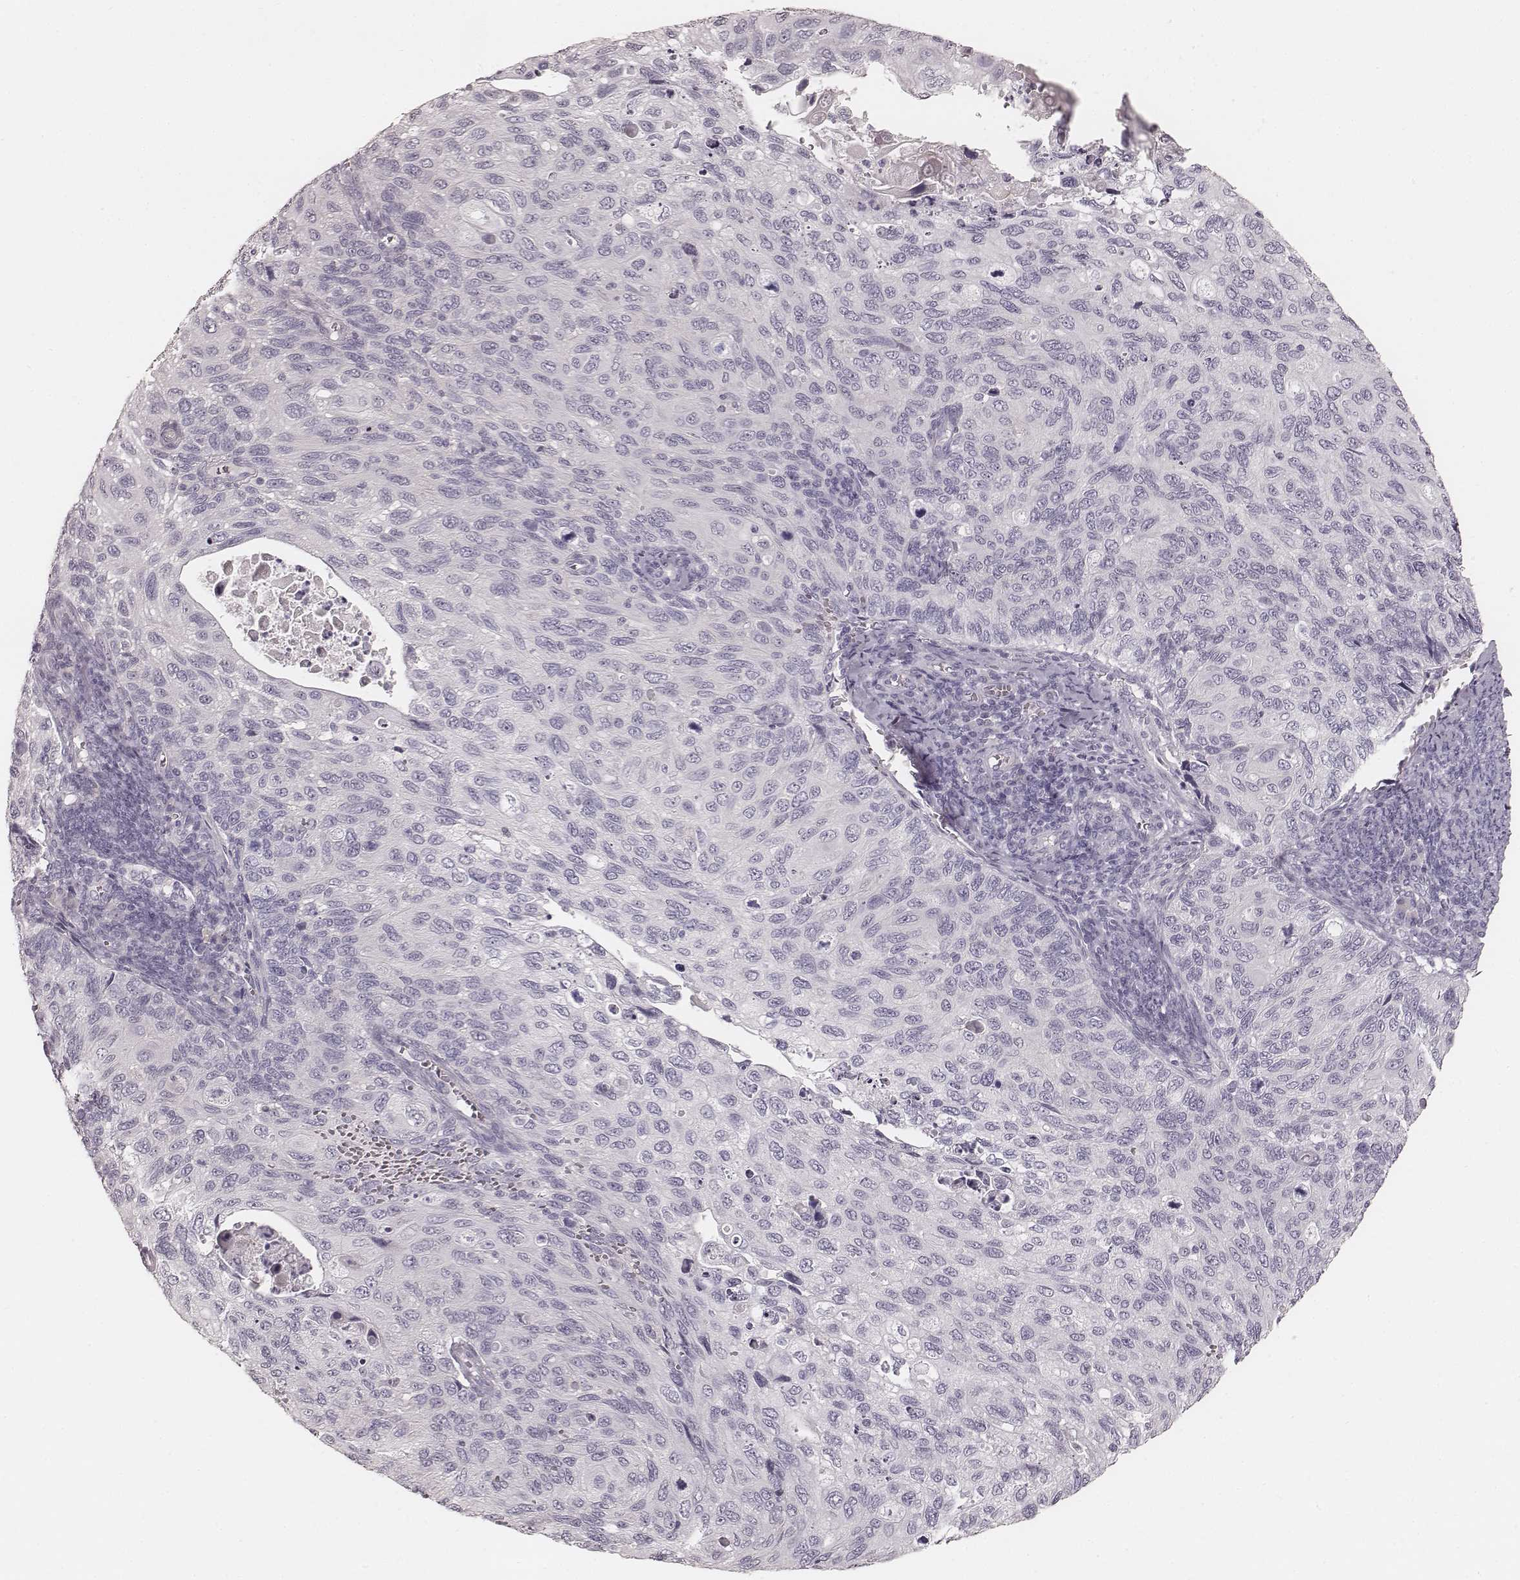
{"staining": {"intensity": "negative", "quantity": "none", "location": "none"}, "tissue": "cervical cancer", "cell_type": "Tumor cells", "image_type": "cancer", "snomed": [{"axis": "morphology", "description": "Squamous cell carcinoma, NOS"}, {"axis": "topography", "description": "Cervix"}], "caption": "IHC histopathology image of human squamous cell carcinoma (cervical) stained for a protein (brown), which demonstrates no staining in tumor cells.", "gene": "KRT26", "patient": {"sex": "female", "age": 70}}